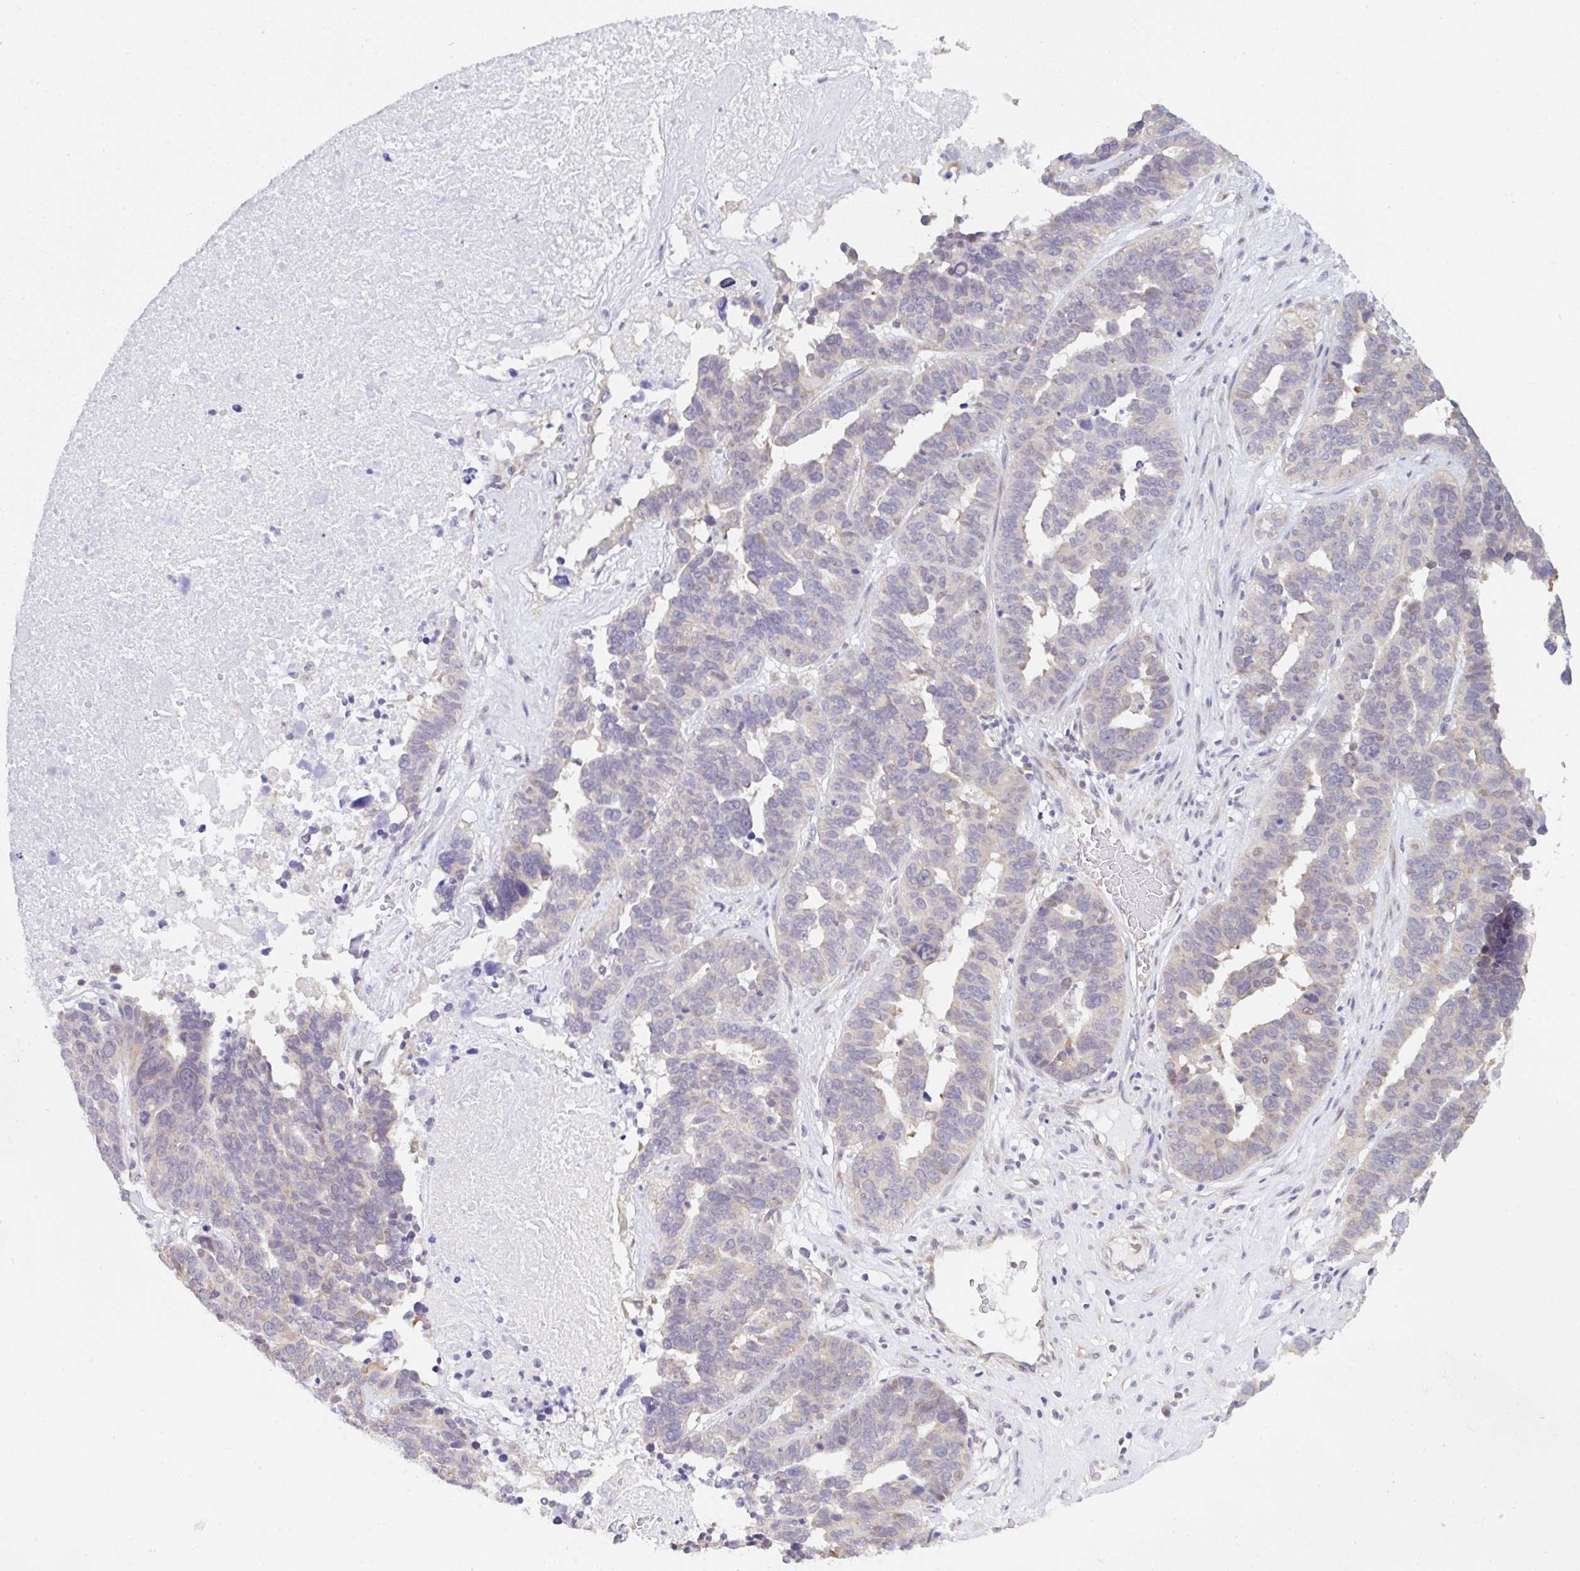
{"staining": {"intensity": "weak", "quantity": "<25%", "location": "cytoplasmic/membranous"}, "tissue": "ovarian cancer", "cell_type": "Tumor cells", "image_type": "cancer", "snomed": [{"axis": "morphology", "description": "Cystadenocarcinoma, serous, NOS"}, {"axis": "topography", "description": "Ovary"}], "caption": "This is a image of immunohistochemistry staining of ovarian serous cystadenocarcinoma, which shows no positivity in tumor cells.", "gene": "TBPL2", "patient": {"sex": "female", "age": 59}}